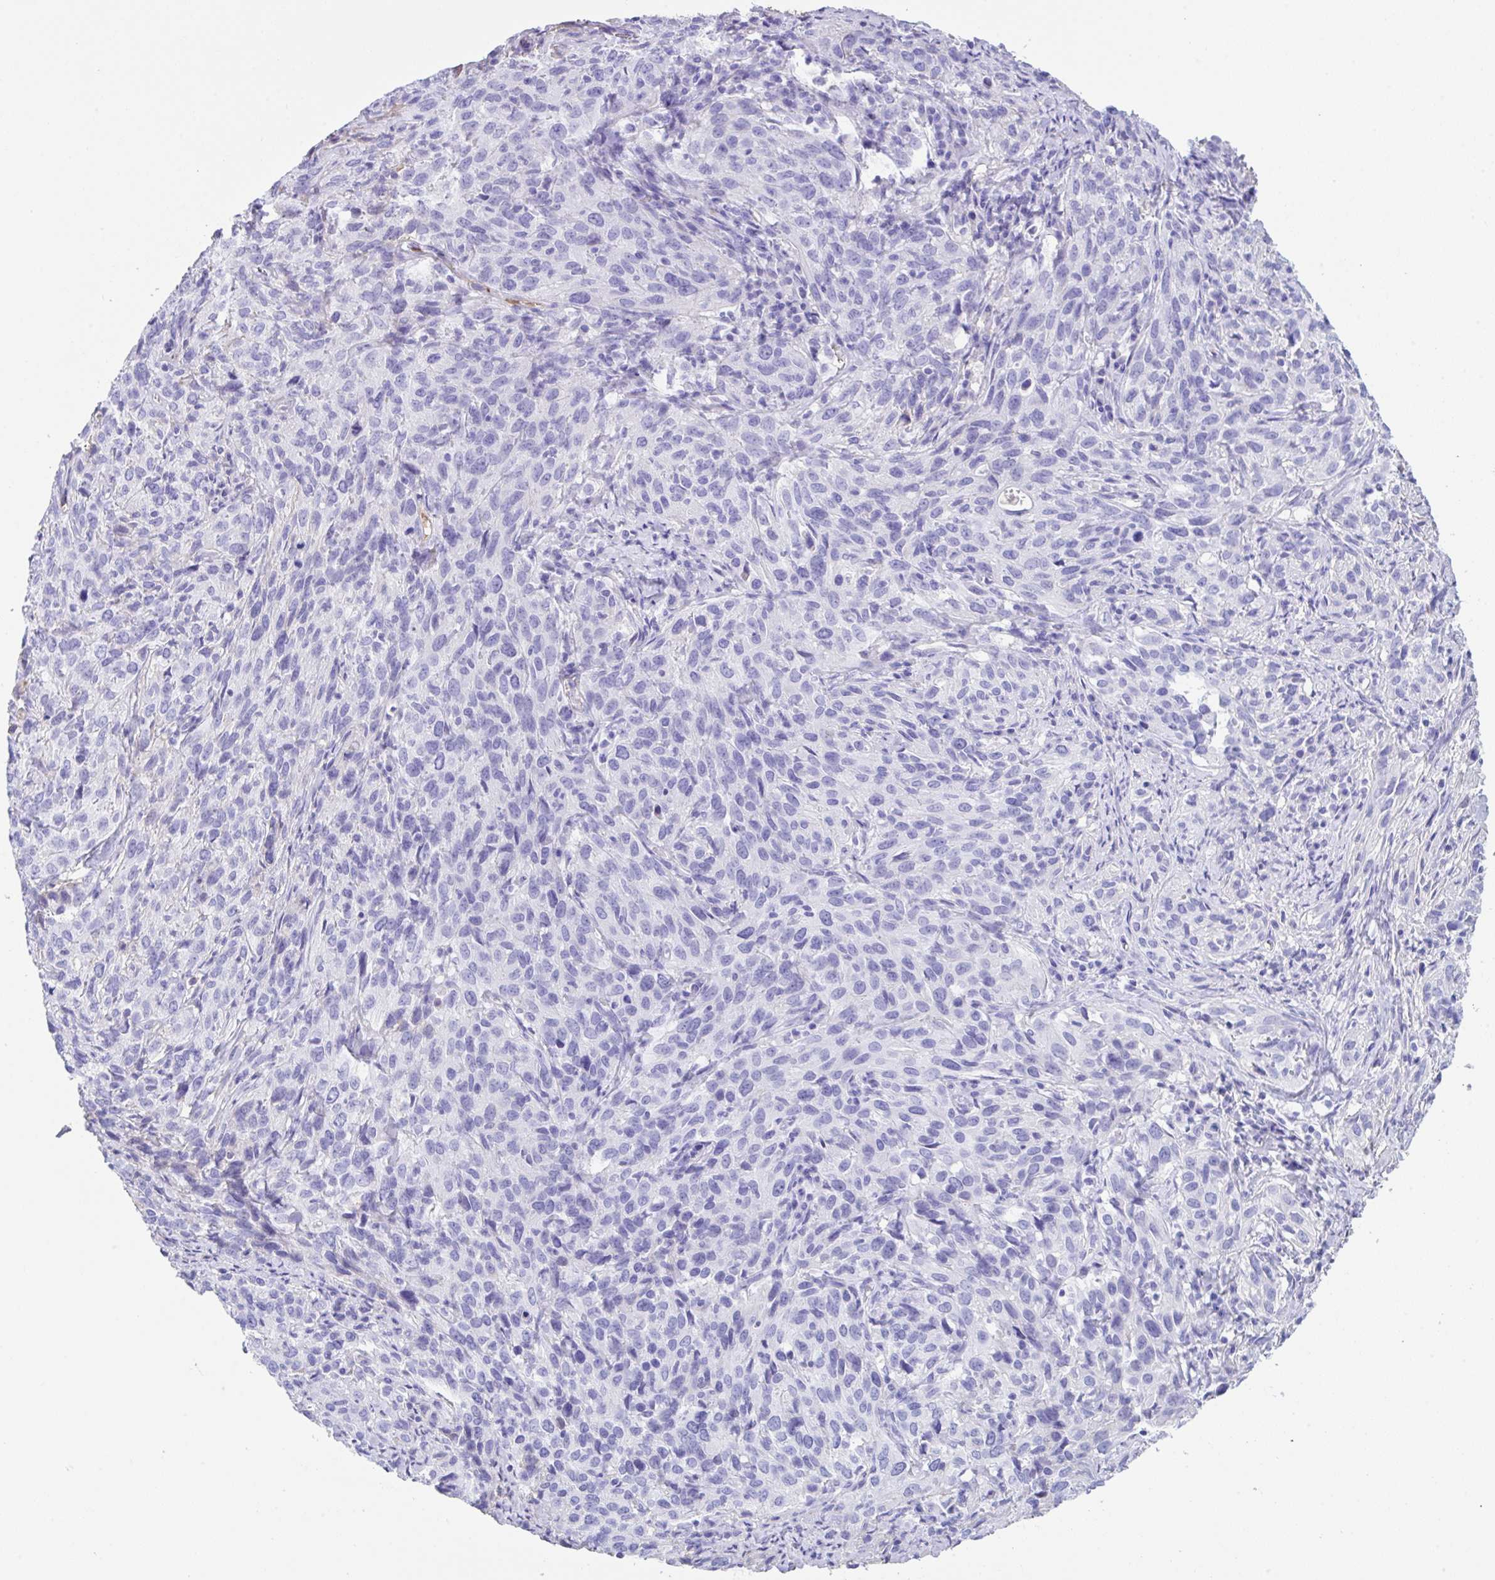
{"staining": {"intensity": "negative", "quantity": "none", "location": "none"}, "tissue": "cervical cancer", "cell_type": "Tumor cells", "image_type": "cancer", "snomed": [{"axis": "morphology", "description": "Squamous cell carcinoma, NOS"}, {"axis": "topography", "description": "Cervix"}], "caption": "The immunohistochemistry micrograph has no significant expression in tumor cells of cervical cancer (squamous cell carcinoma) tissue.", "gene": "HOXC12", "patient": {"sex": "female", "age": 51}}